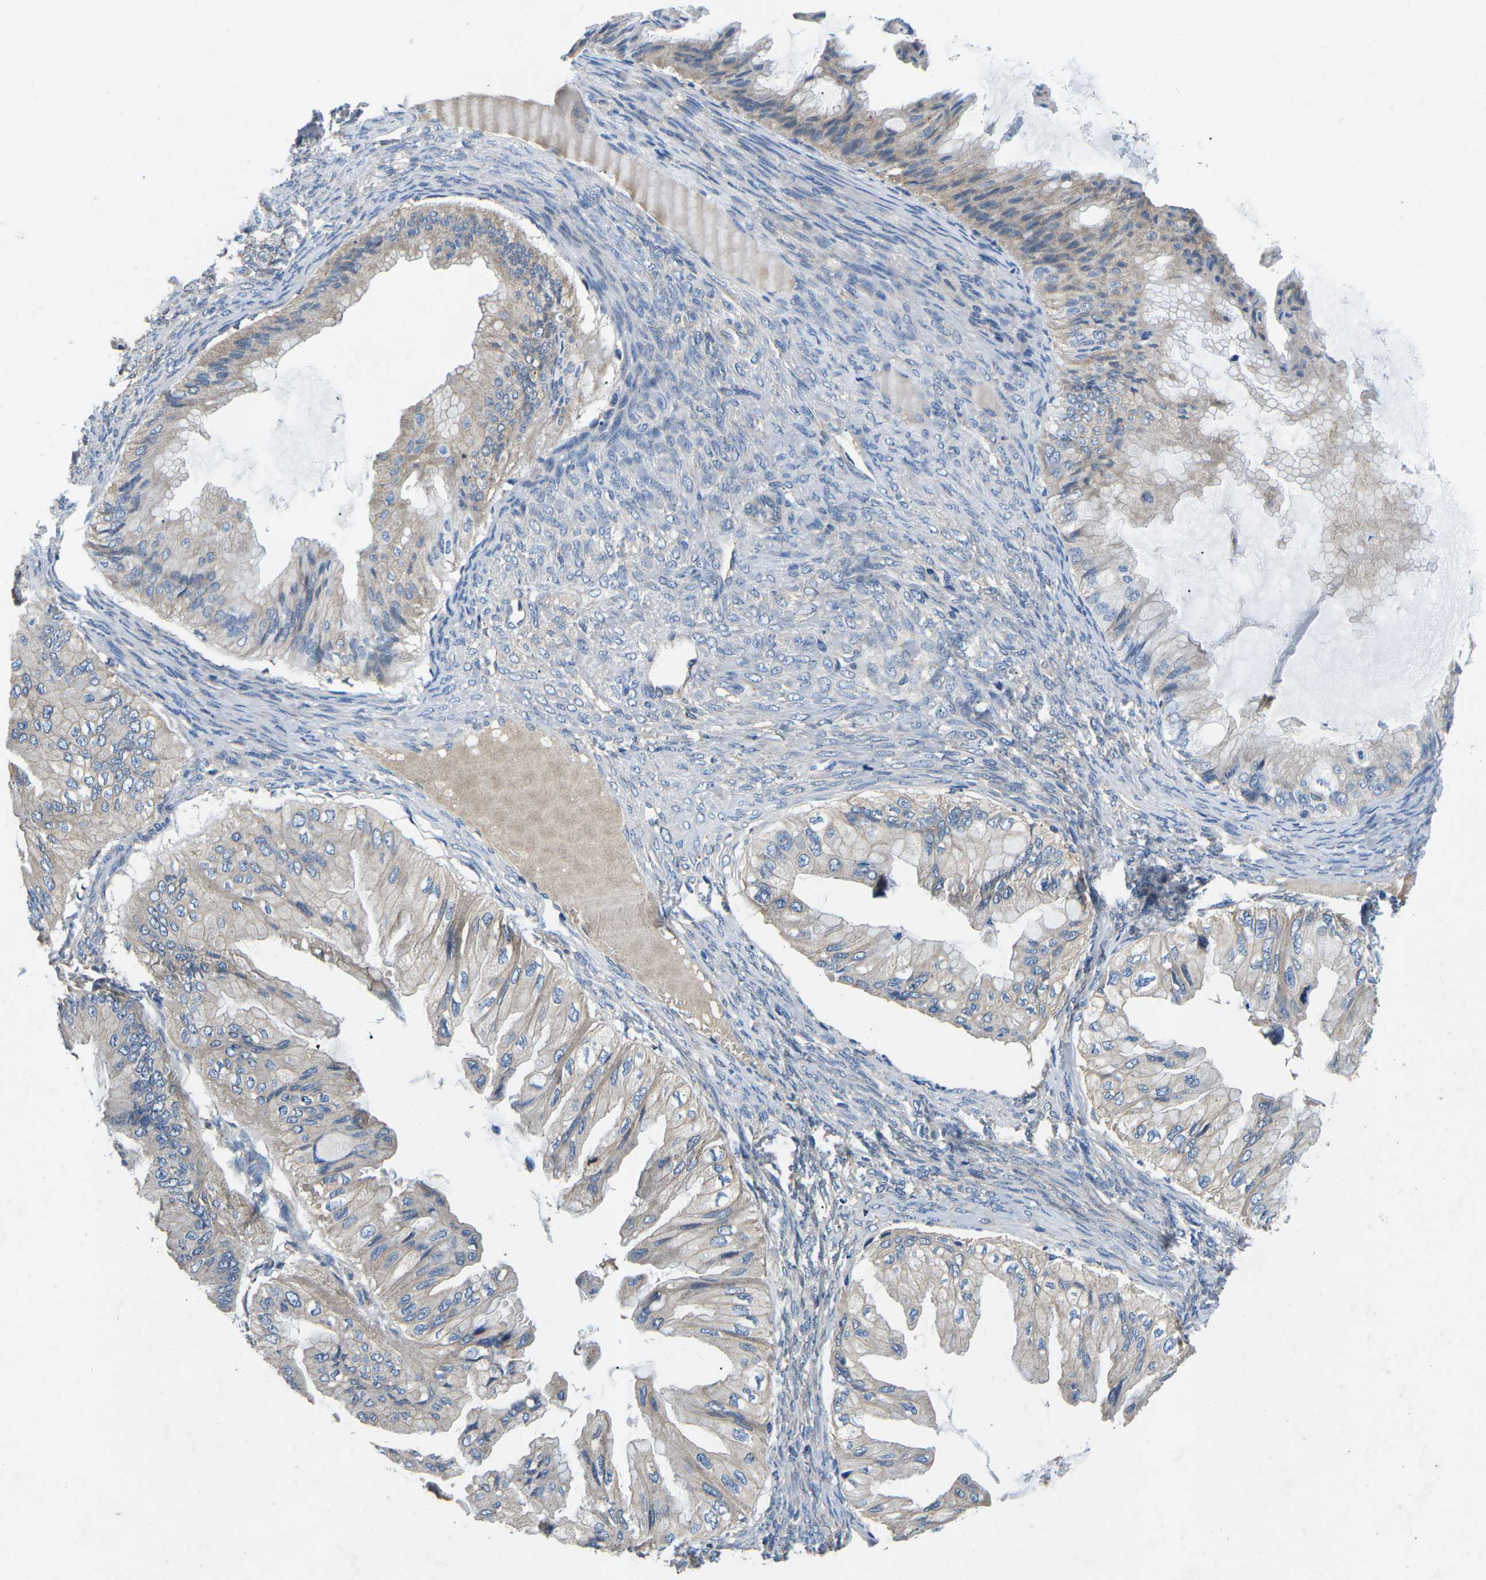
{"staining": {"intensity": "weak", "quantity": "25%-75%", "location": "cytoplasmic/membranous"}, "tissue": "ovarian cancer", "cell_type": "Tumor cells", "image_type": "cancer", "snomed": [{"axis": "morphology", "description": "Cystadenocarcinoma, mucinous, NOS"}, {"axis": "topography", "description": "Ovary"}], "caption": "This photomicrograph demonstrates IHC staining of human ovarian cancer, with low weak cytoplasmic/membranous positivity in about 25%-75% of tumor cells.", "gene": "PDCD6IP", "patient": {"sex": "female", "age": 61}}